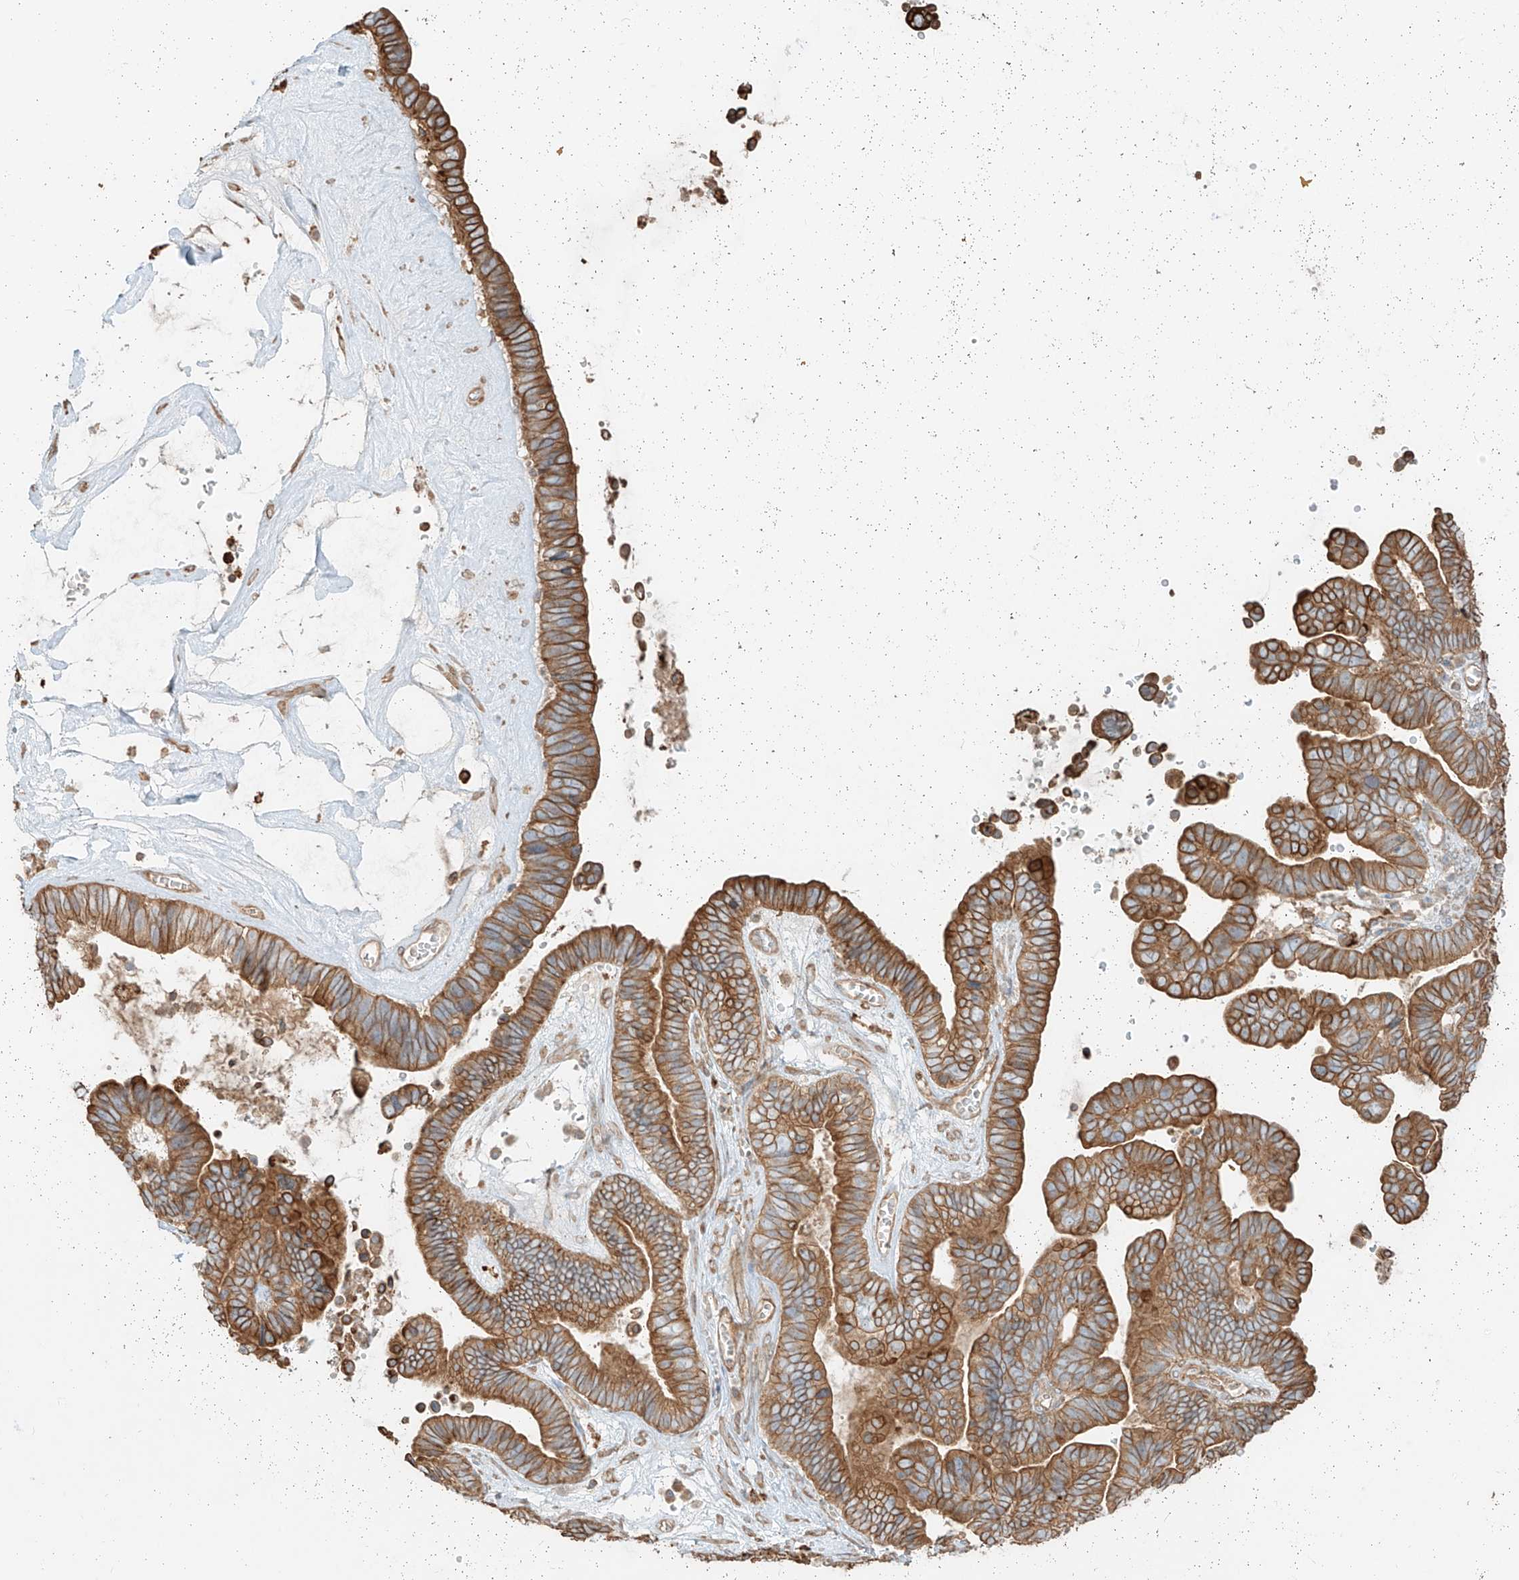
{"staining": {"intensity": "moderate", "quantity": ">75%", "location": "cytoplasmic/membranous"}, "tissue": "ovarian cancer", "cell_type": "Tumor cells", "image_type": "cancer", "snomed": [{"axis": "morphology", "description": "Cystadenocarcinoma, serous, NOS"}, {"axis": "topography", "description": "Ovary"}], "caption": "Ovarian cancer (serous cystadenocarcinoma) was stained to show a protein in brown. There is medium levels of moderate cytoplasmic/membranous positivity in about >75% of tumor cells. (Brightfield microscopy of DAB IHC at high magnification).", "gene": "CCDC115", "patient": {"sex": "female", "age": 56}}